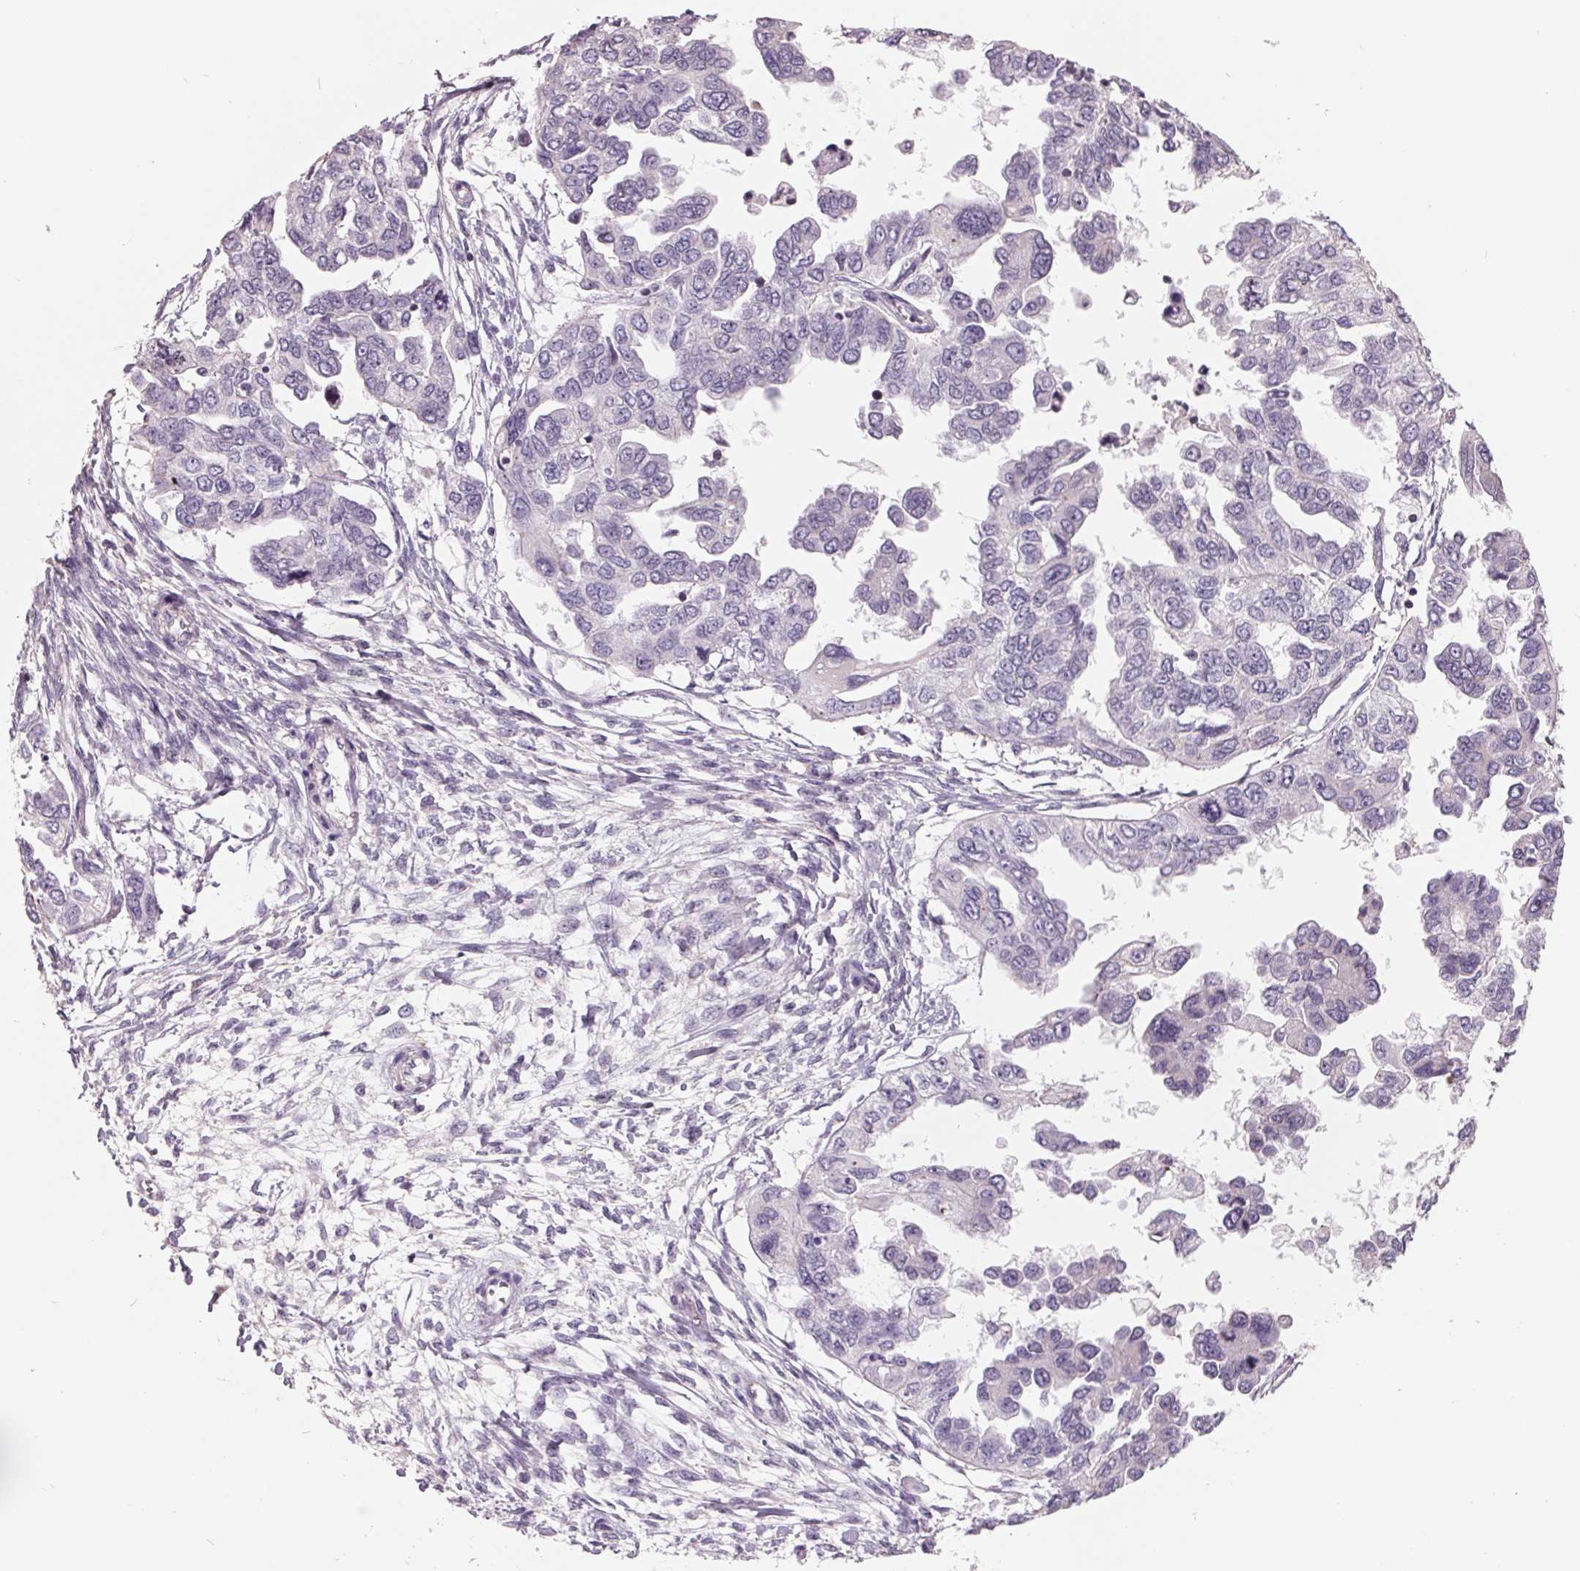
{"staining": {"intensity": "negative", "quantity": "none", "location": "none"}, "tissue": "ovarian cancer", "cell_type": "Tumor cells", "image_type": "cancer", "snomed": [{"axis": "morphology", "description": "Cystadenocarcinoma, serous, NOS"}, {"axis": "topography", "description": "Ovary"}], "caption": "Tumor cells are negative for protein expression in human ovarian serous cystadenocarcinoma.", "gene": "FTCD", "patient": {"sex": "female", "age": 53}}